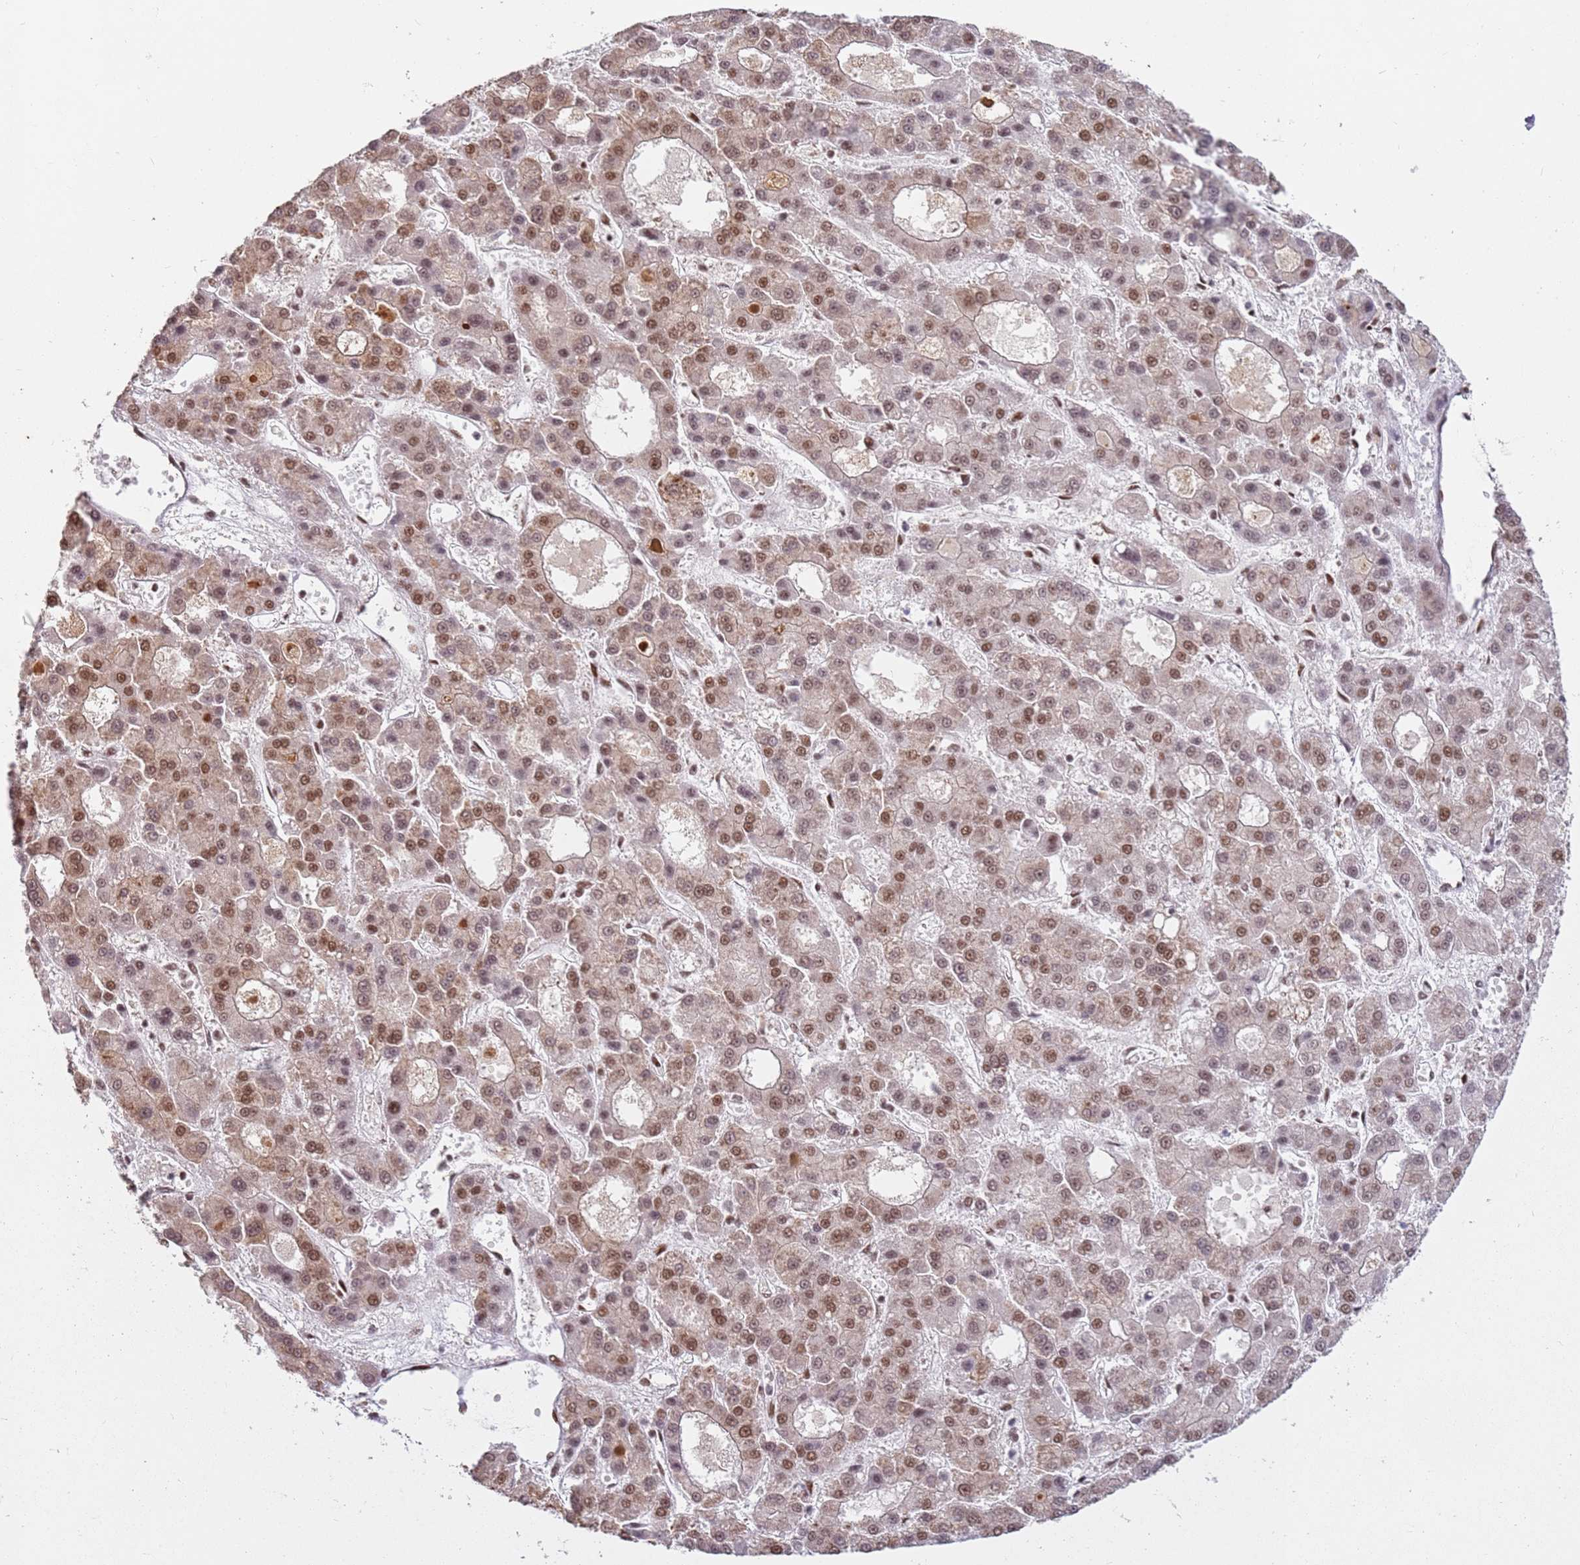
{"staining": {"intensity": "moderate", "quantity": ">75%", "location": "nuclear"}, "tissue": "liver cancer", "cell_type": "Tumor cells", "image_type": "cancer", "snomed": [{"axis": "morphology", "description": "Carcinoma, Hepatocellular, NOS"}, {"axis": "topography", "description": "Liver"}], "caption": "Human liver cancer (hepatocellular carcinoma) stained with a brown dye demonstrates moderate nuclear positive staining in about >75% of tumor cells.", "gene": "TENT4A", "patient": {"sex": "male", "age": 70}}